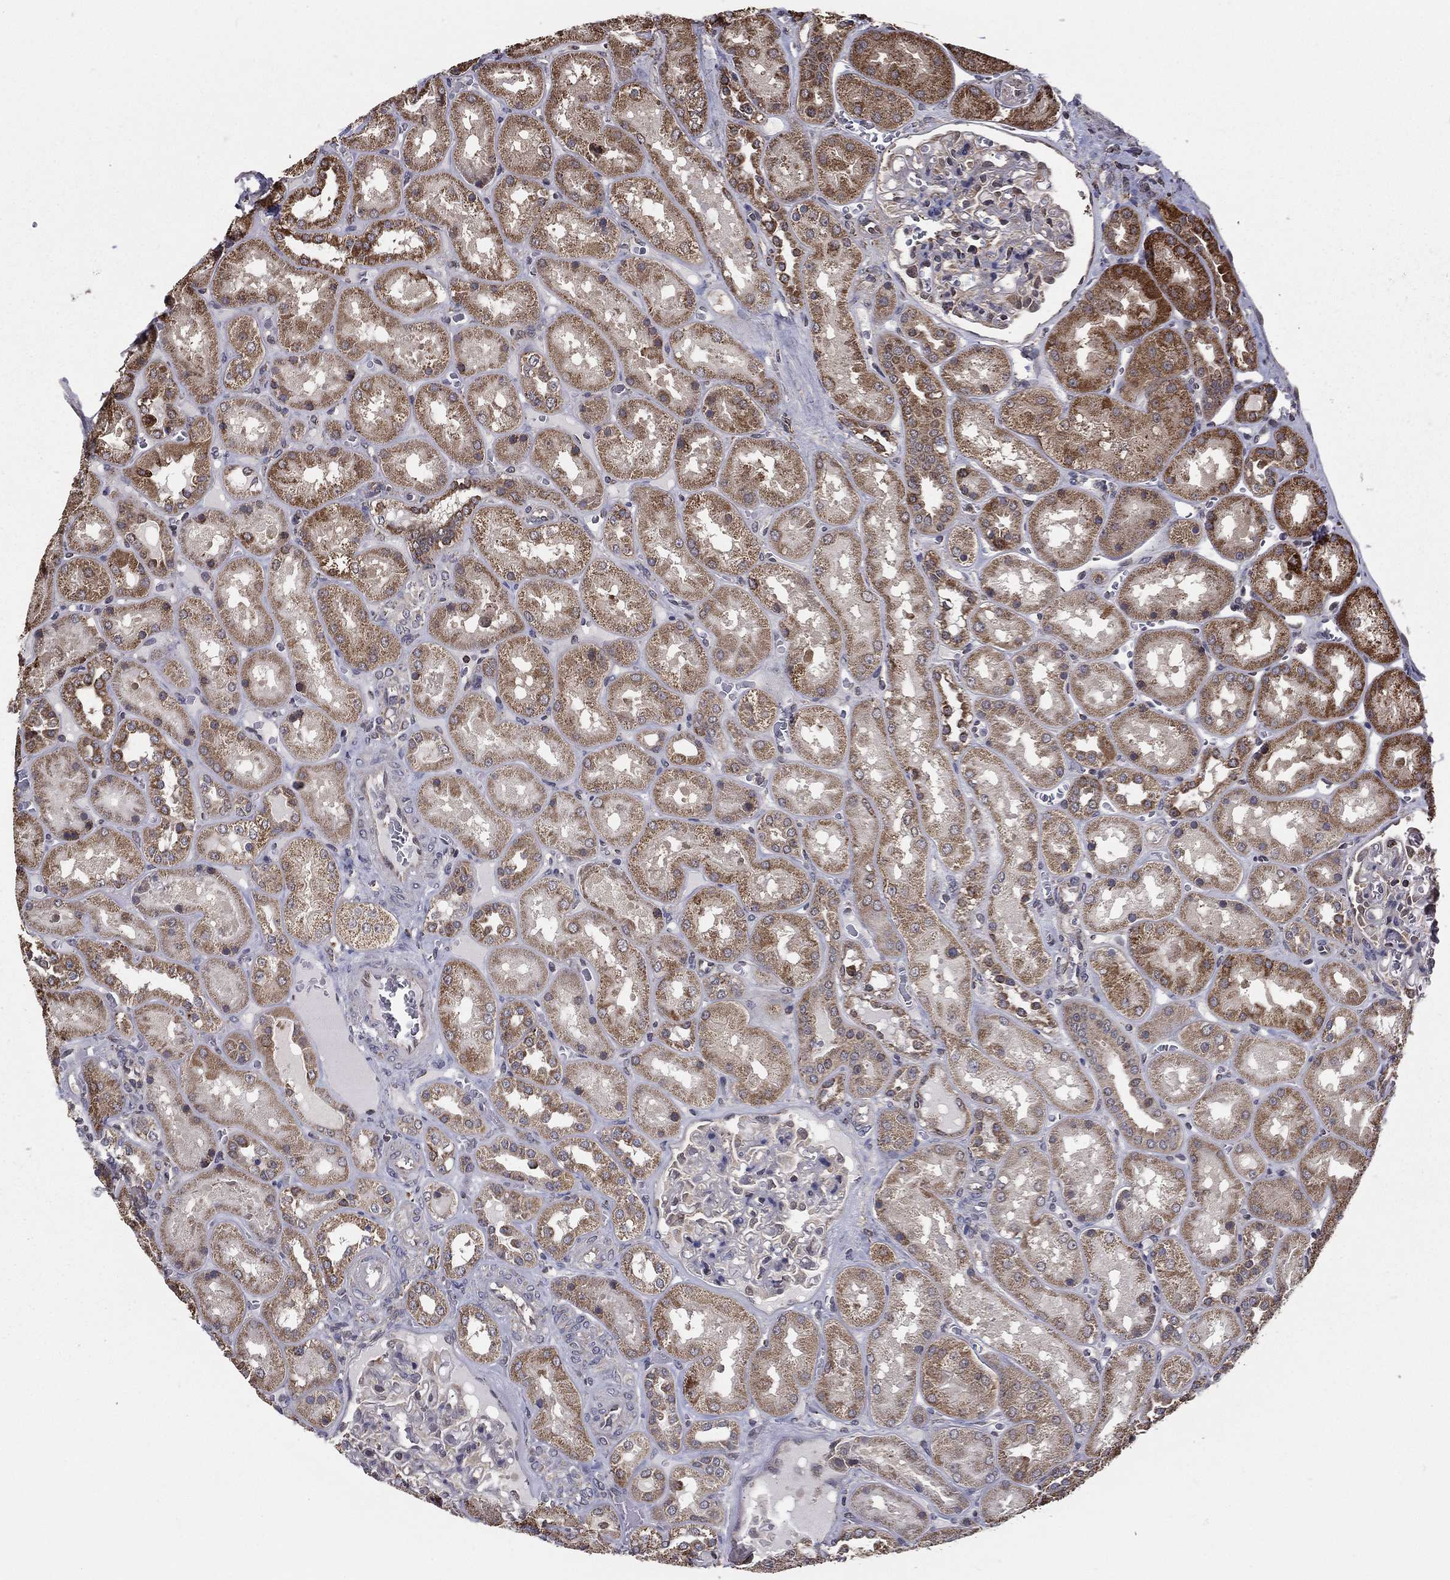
{"staining": {"intensity": "negative", "quantity": "none", "location": "none"}, "tissue": "kidney", "cell_type": "Cells in glomeruli", "image_type": "normal", "snomed": [{"axis": "morphology", "description": "Normal tissue, NOS"}, {"axis": "topography", "description": "Kidney"}], "caption": "Cells in glomeruli show no significant protein positivity in unremarkable kidney.", "gene": "ENSG00000288684", "patient": {"sex": "male", "age": 73}}